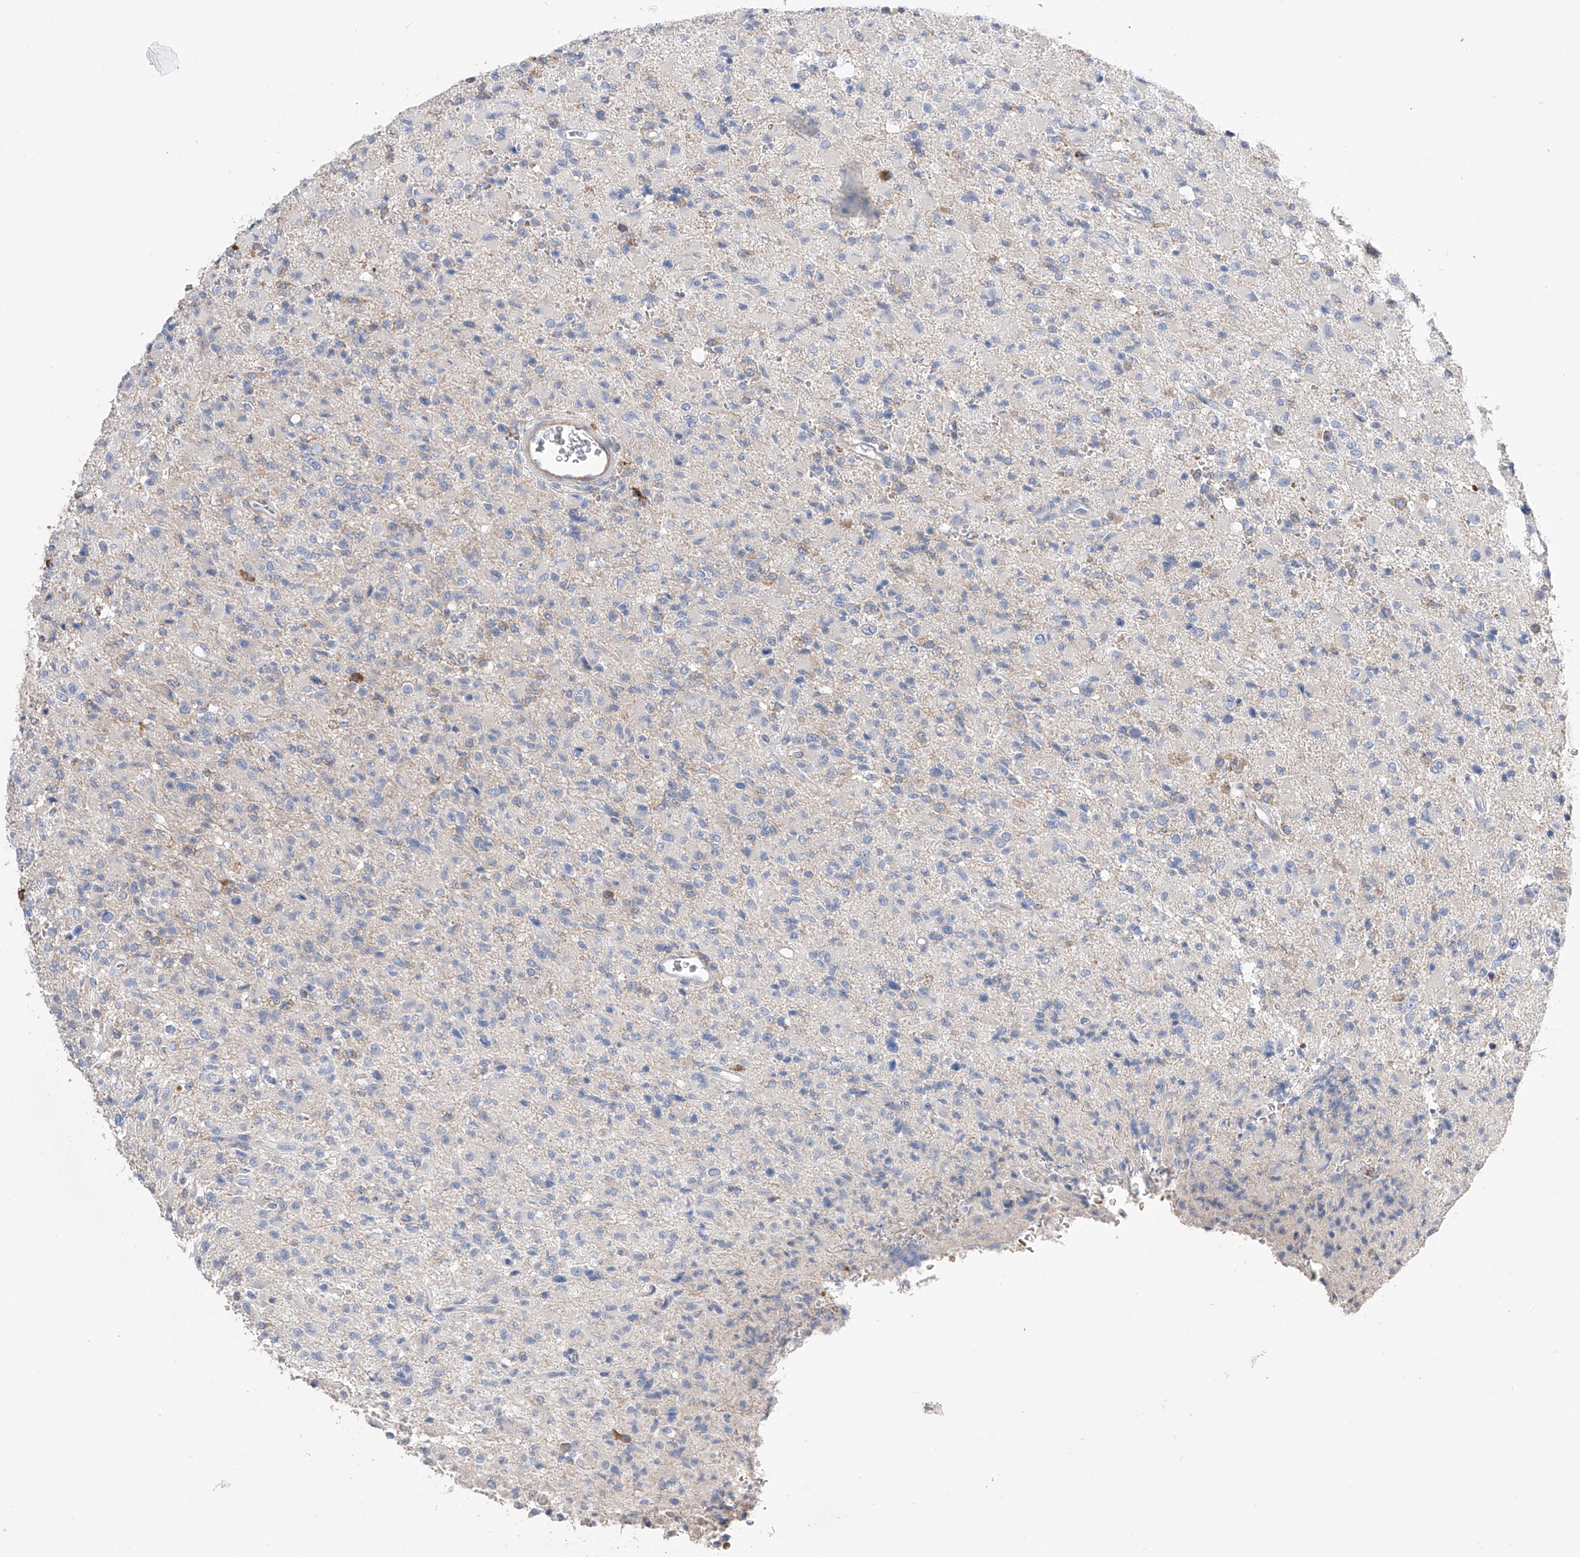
{"staining": {"intensity": "negative", "quantity": "none", "location": "none"}, "tissue": "glioma", "cell_type": "Tumor cells", "image_type": "cancer", "snomed": [{"axis": "morphology", "description": "Glioma, malignant, High grade"}, {"axis": "topography", "description": "Brain"}], "caption": "Protein analysis of high-grade glioma (malignant) demonstrates no significant expression in tumor cells. Nuclei are stained in blue.", "gene": "NFATC4", "patient": {"sex": "female", "age": 57}}